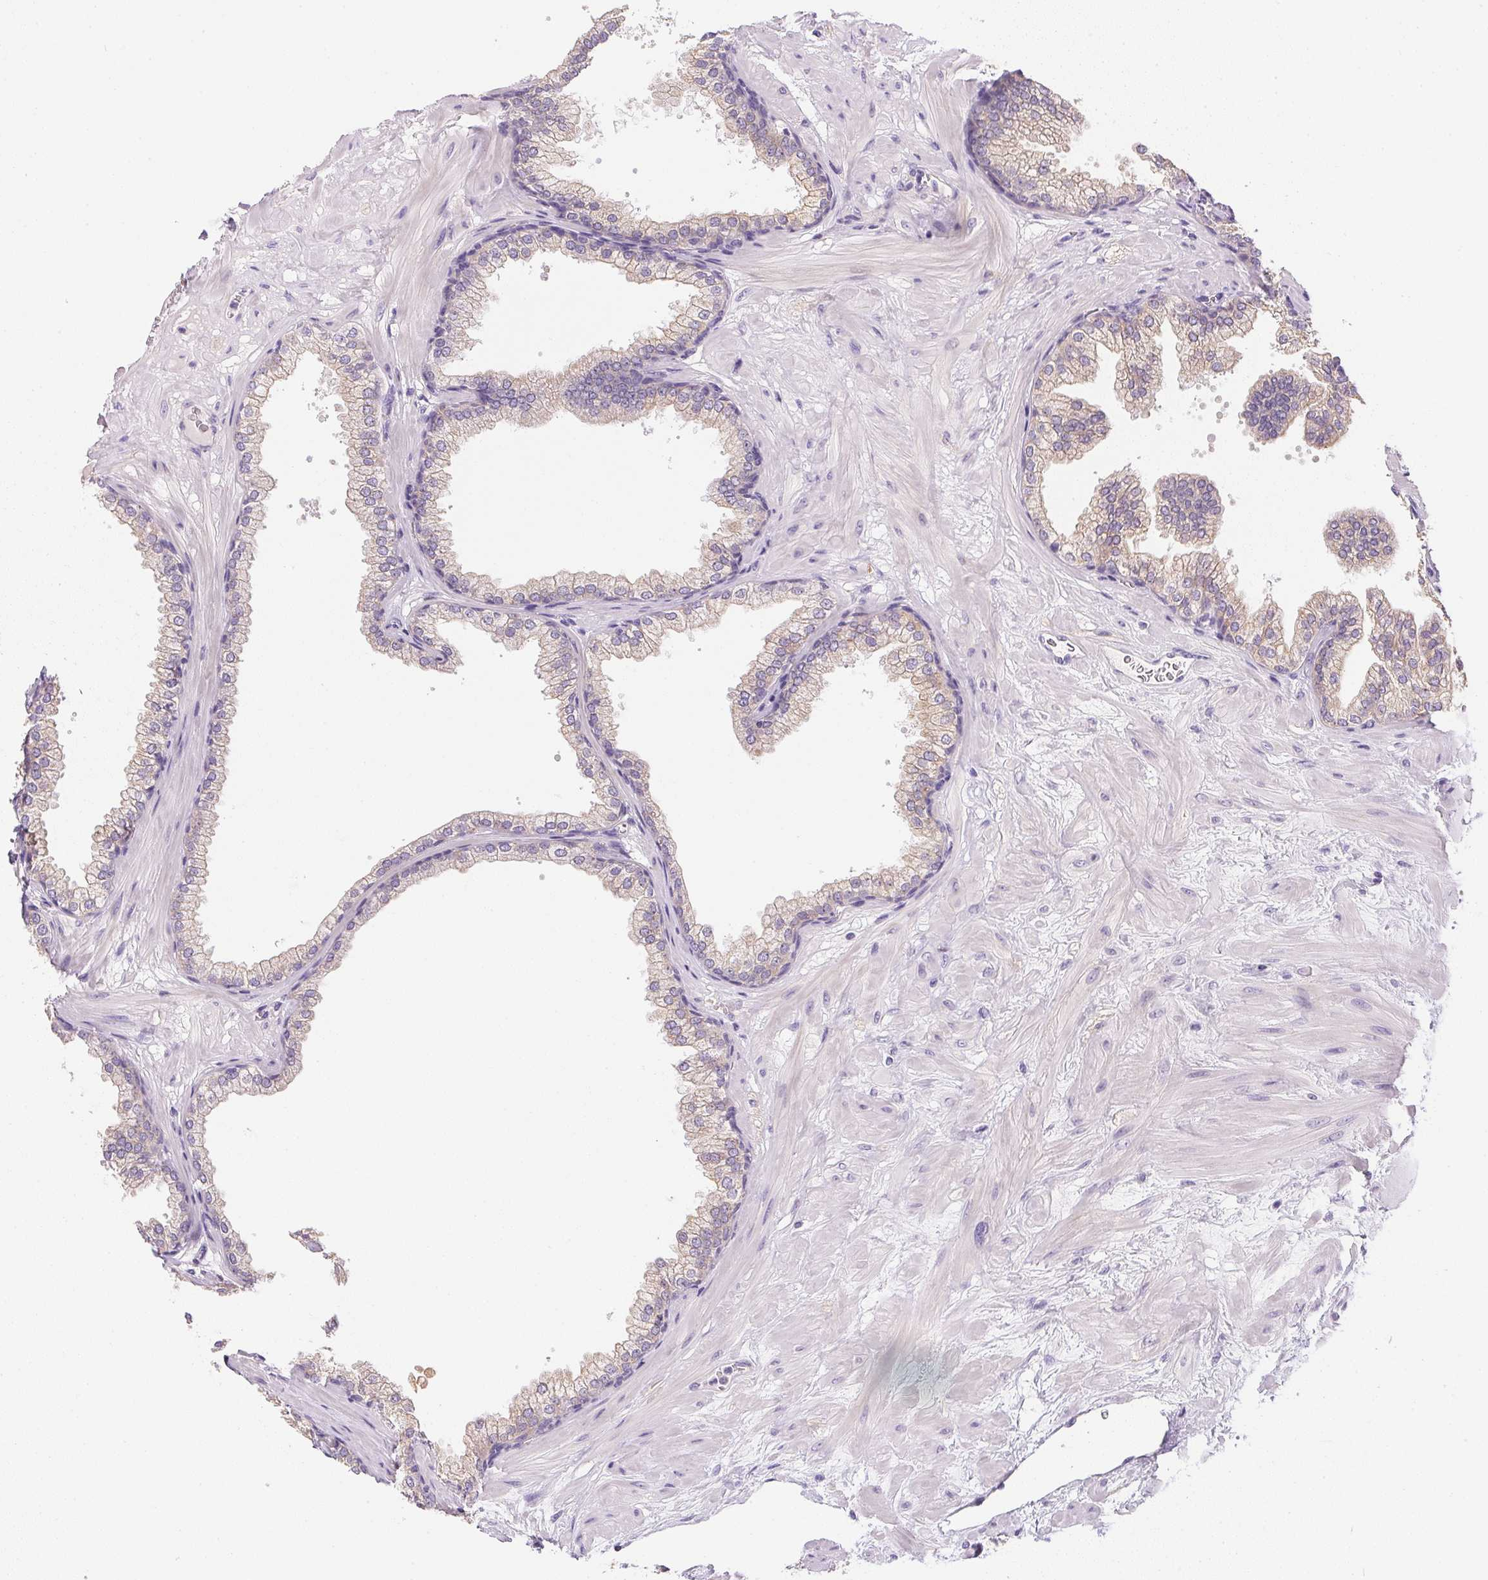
{"staining": {"intensity": "weak", "quantity": "<25%", "location": "cytoplasmic/membranous"}, "tissue": "prostate", "cell_type": "Glandular cells", "image_type": "normal", "snomed": [{"axis": "morphology", "description": "Normal tissue, NOS"}, {"axis": "topography", "description": "Prostate"}], "caption": "DAB (3,3'-diaminobenzidine) immunohistochemical staining of benign prostate exhibits no significant expression in glandular cells. (DAB immunohistochemistry, high magnification).", "gene": "SLC17A7", "patient": {"sex": "male", "age": 37}}